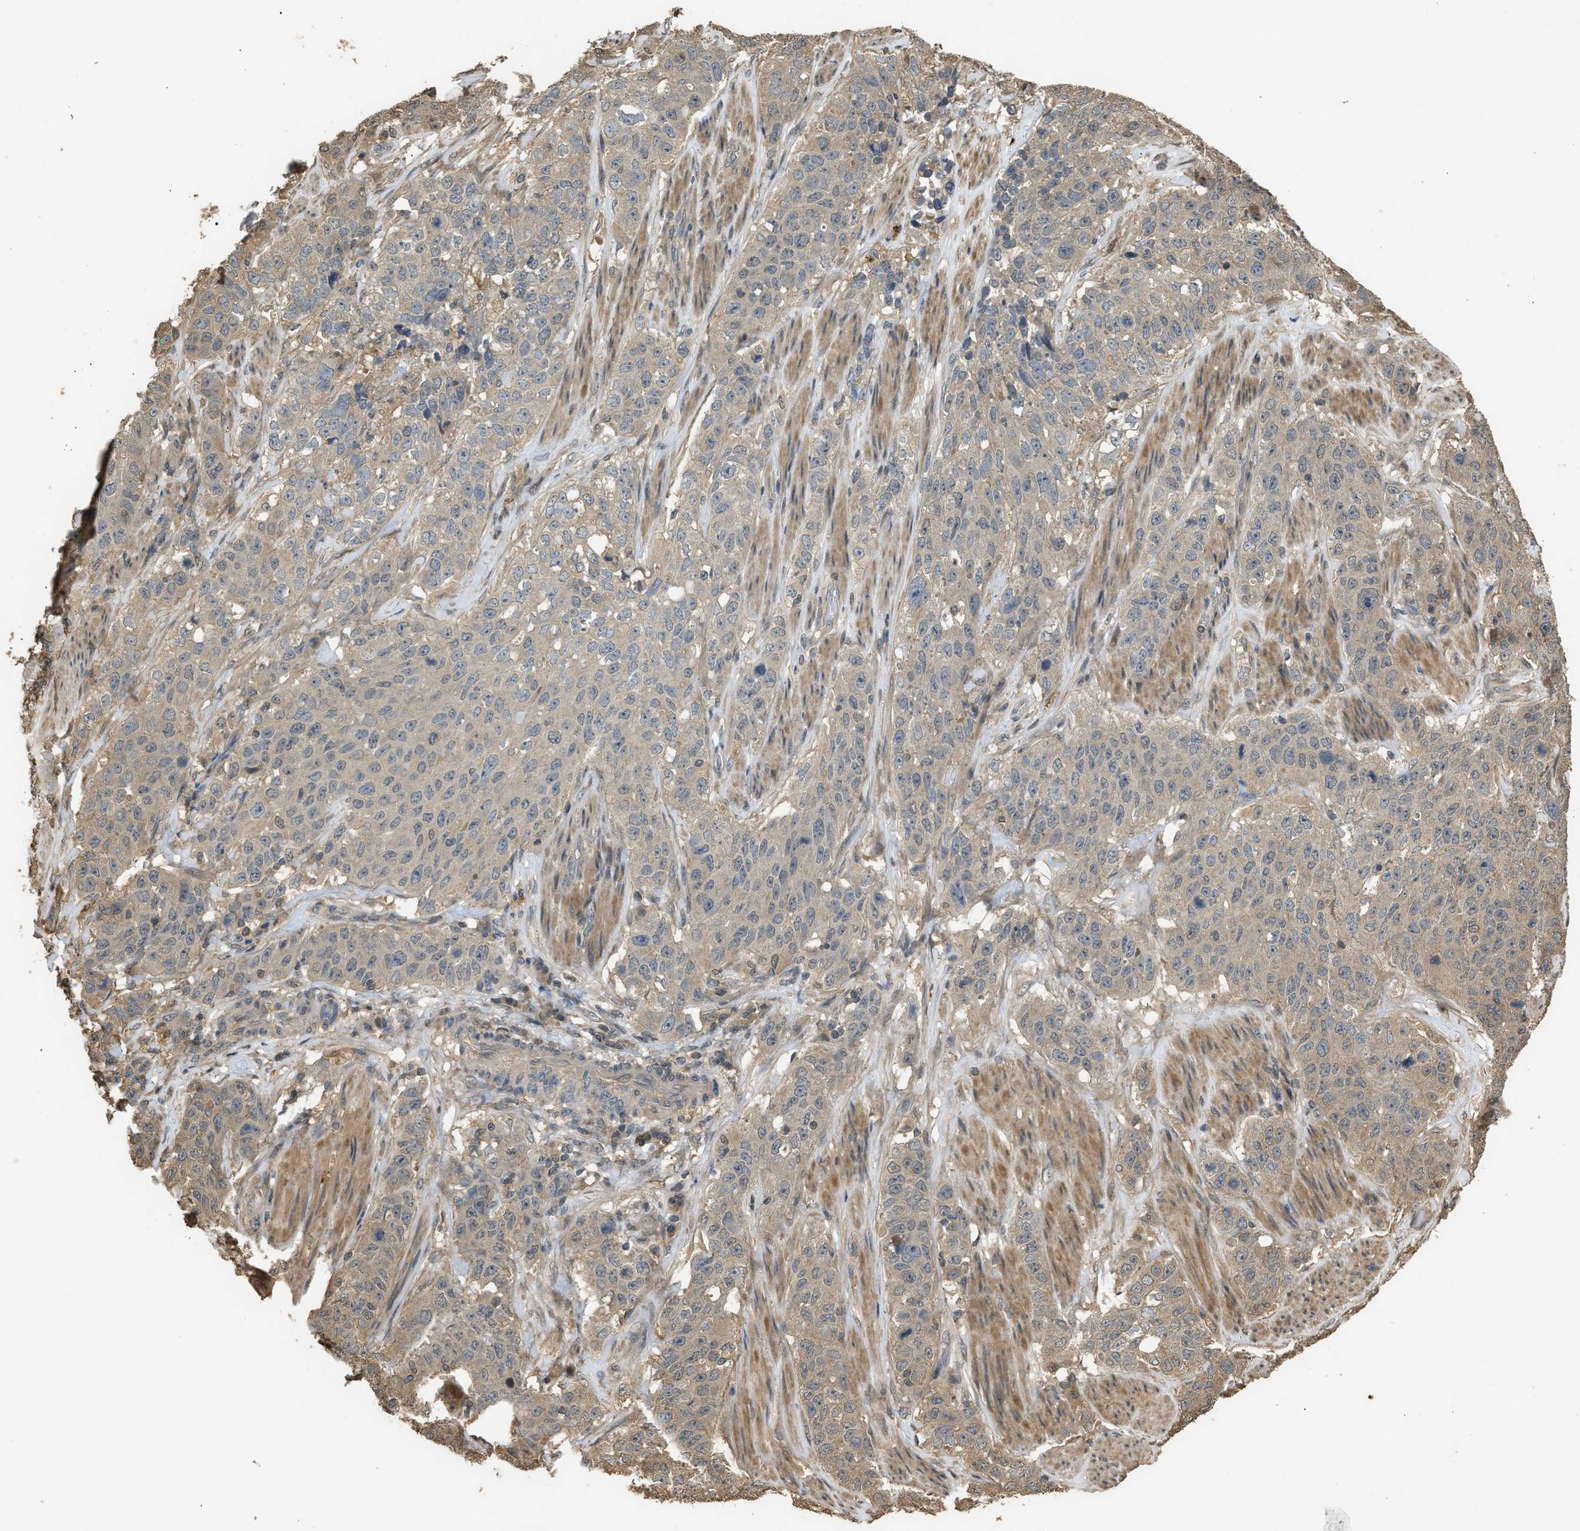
{"staining": {"intensity": "negative", "quantity": "none", "location": "none"}, "tissue": "stomach cancer", "cell_type": "Tumor cells", "image_type": "cancer", "snomed": [{"axis": "morphology", "description": "Adenocarcinoma, NOS"}, {"axis": "topography", "description": "Stomach"}], "caption": "Stomach cancer was stained to show a protein in brown. There is no significant positivity in tumor cells.", "gene": "ARHGDIA", "patient": {"sex": "male", "age": 48}}